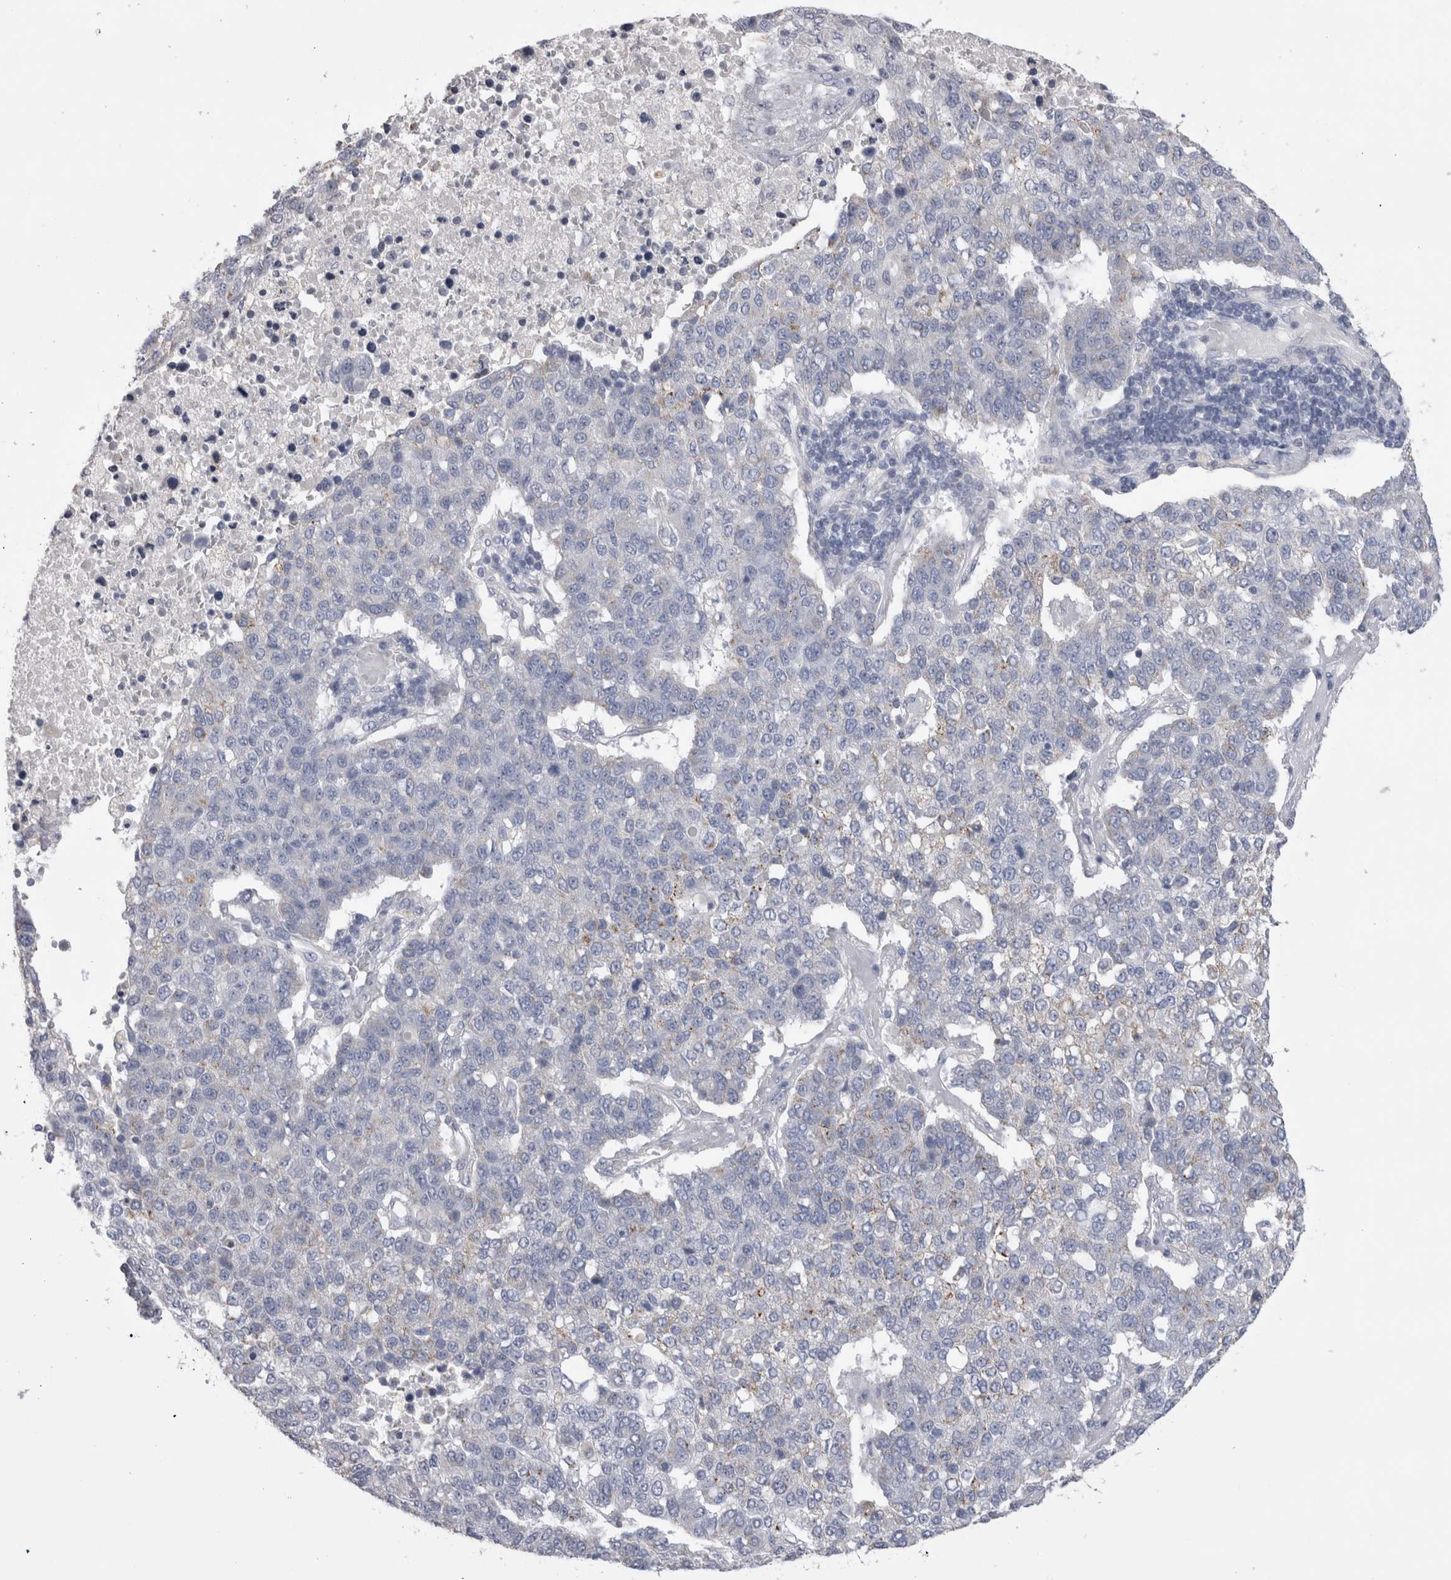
{"staining": {"intensity": "negative", "quantity": "none", "location": "none"}, "tissue": "pancreatic cancer", "cell_type": "Tumor cells", "image_type": "cancer", "snomed": [{"axis": "morphology", "description": "Adenocarcinoma, NOS"}, {"axis": "topography", "description": "Pancreas"}], "caption": "Adenocarcinoma (pancreatic) was stained to show a protein in brown. There is no significant staining in tumor cells.", "gene": "DHRS4", "patient": {"sex": "female", "age": 61}}